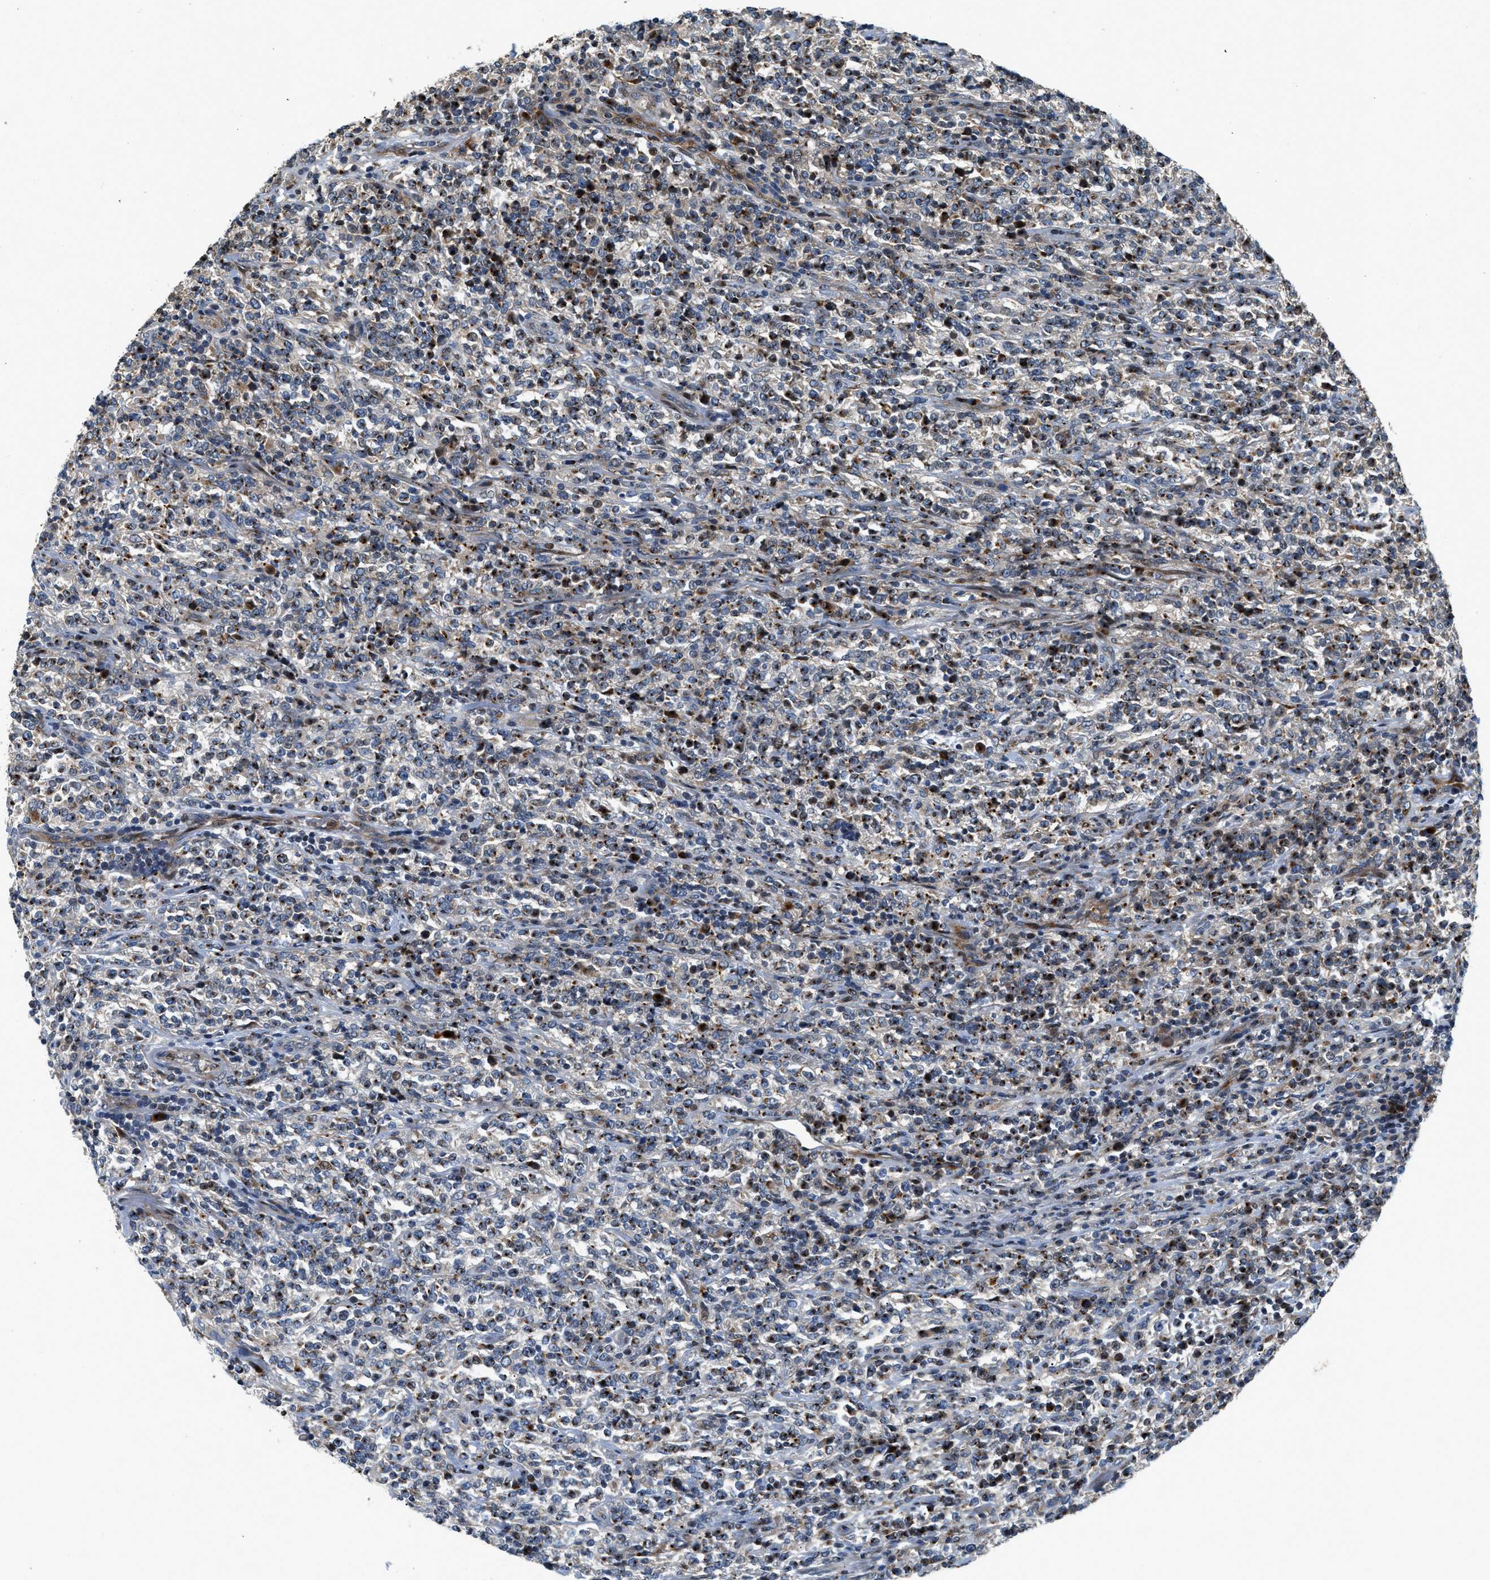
{"staining": {"intensity": "moderate", "quantity": "25%-75%", "location": "cytoplasmic/membranous"}, "tissue": "lymphoma", "cell_type": "Tumor cells", "image_type": "cancer", "snomed": [{"axis": "morphology", "description": "Malignant lymphoma, non-Hodgkin's type, High grade"}, {"axis": "topography", "description": "Soft tissue"}], "caption": "The photomicrograph displays staining of lymphoma, revealing moderate cytoplasmic/membranous protein positivity (brown color) within tumor cells.", "gene": "FUT8", "patient": {"sex": "male", "age": 18}}